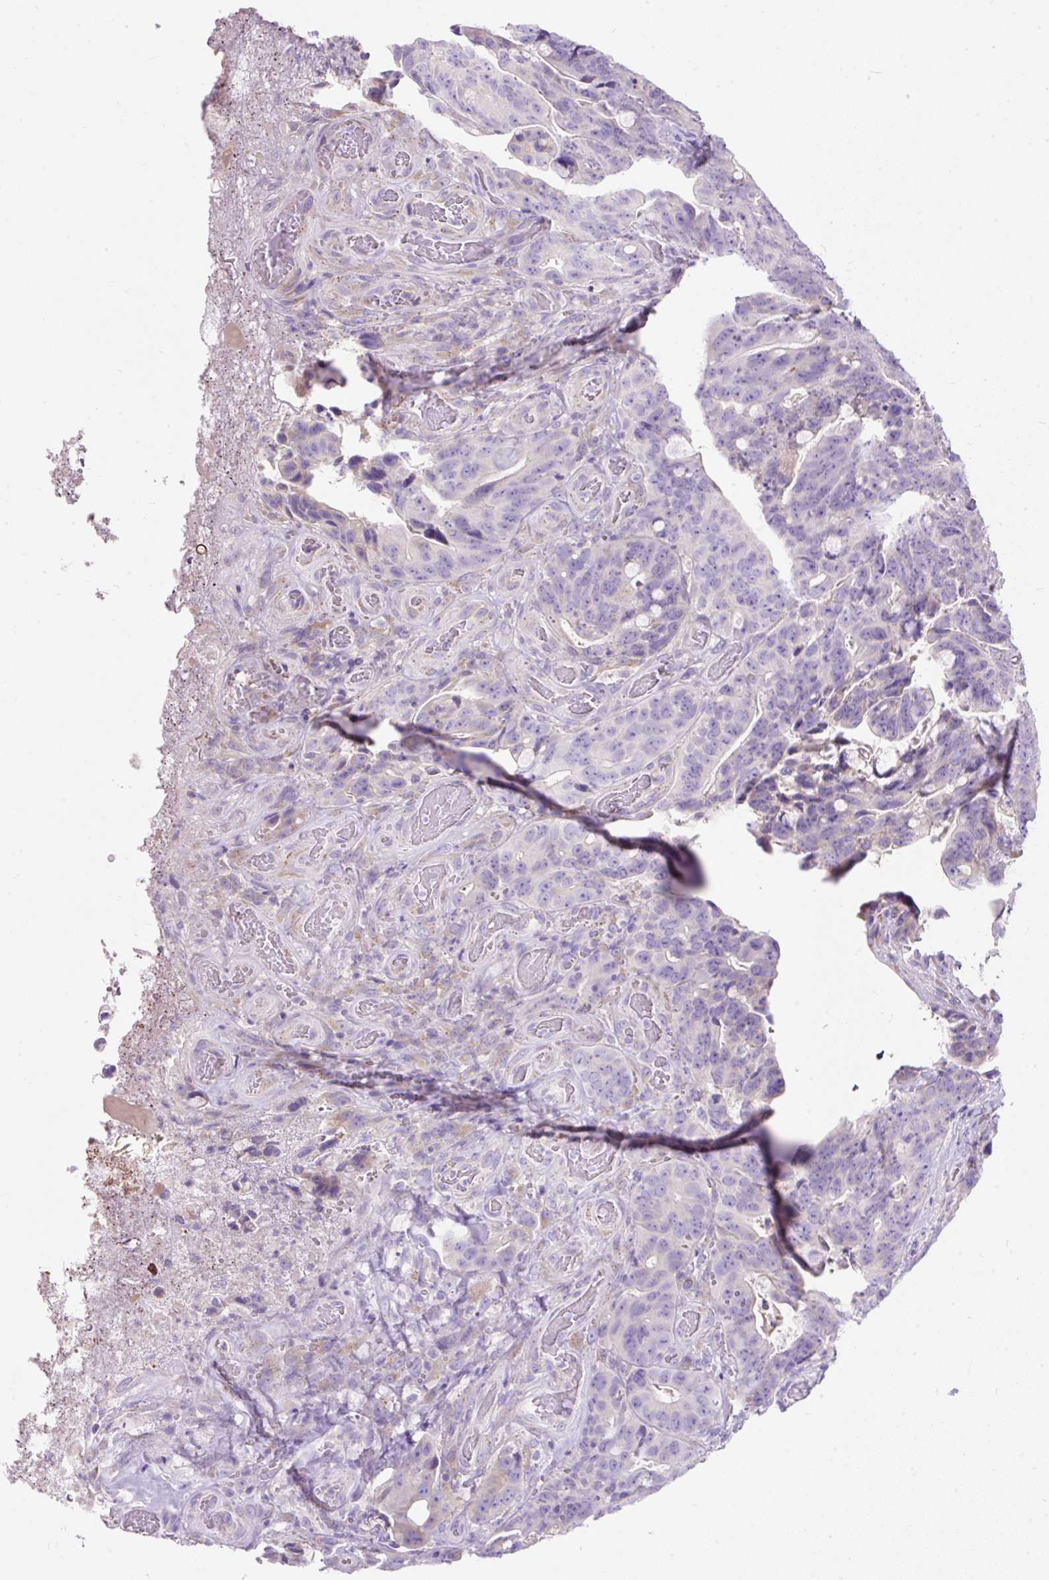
{"staining": {"intensity": "negative", "quantity": "none", "location": "none"}, "tissue": "colorectal cancer", "cell_type": "Tumor cells", "image_type": "cancer", "snomed": [{"axis": "morphology", "description": "Adenocarcinoma, NOS"}, {"axis": "topography", "description": "Colon"}], "caption": "Histopathology image shows no significant protein positivity in tumor cells of colorectal cancer.", "gene": "SUSD5", "patient": {"sex": "female", "age": 82}}